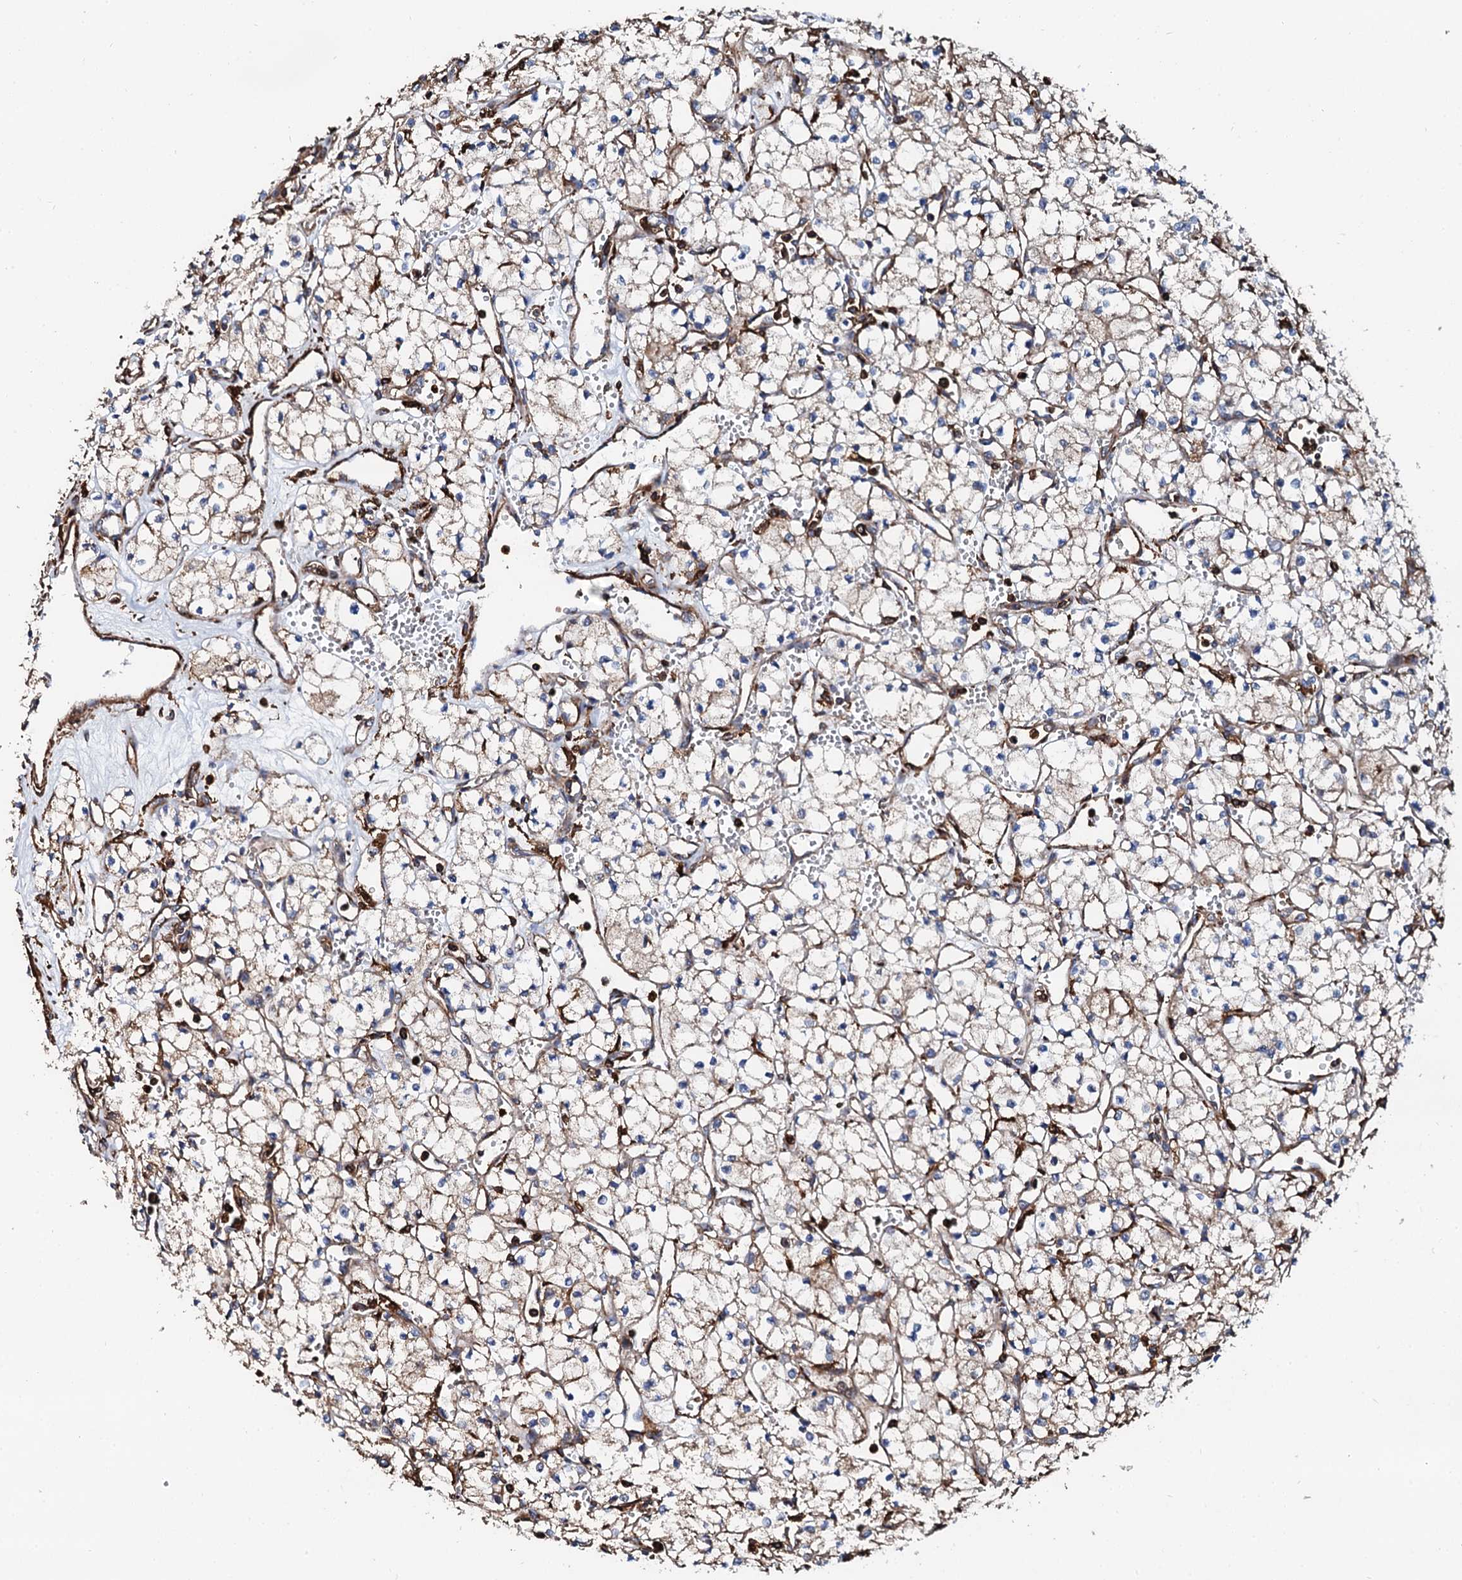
{"staining": {"intensity": "weak", "quantity": "<25%", "location": "cytoplasmic/membranous"}, "tissue": "renal cancer", "cell_type": "Tumor cells", "image_type": "cancer", "snomed": [{"axis": "morphology", "description": "Adenocarcinoma, NOS"}, {"axis": "topography", "description": "Kidney"}], "caption": "Immunohistochemical staining of human renal cancer (adenocarcinoma) reveals no significant positivity in tumor cells.", "gene": "INTS10", "patient": {"sex": "male", "age": 59}}